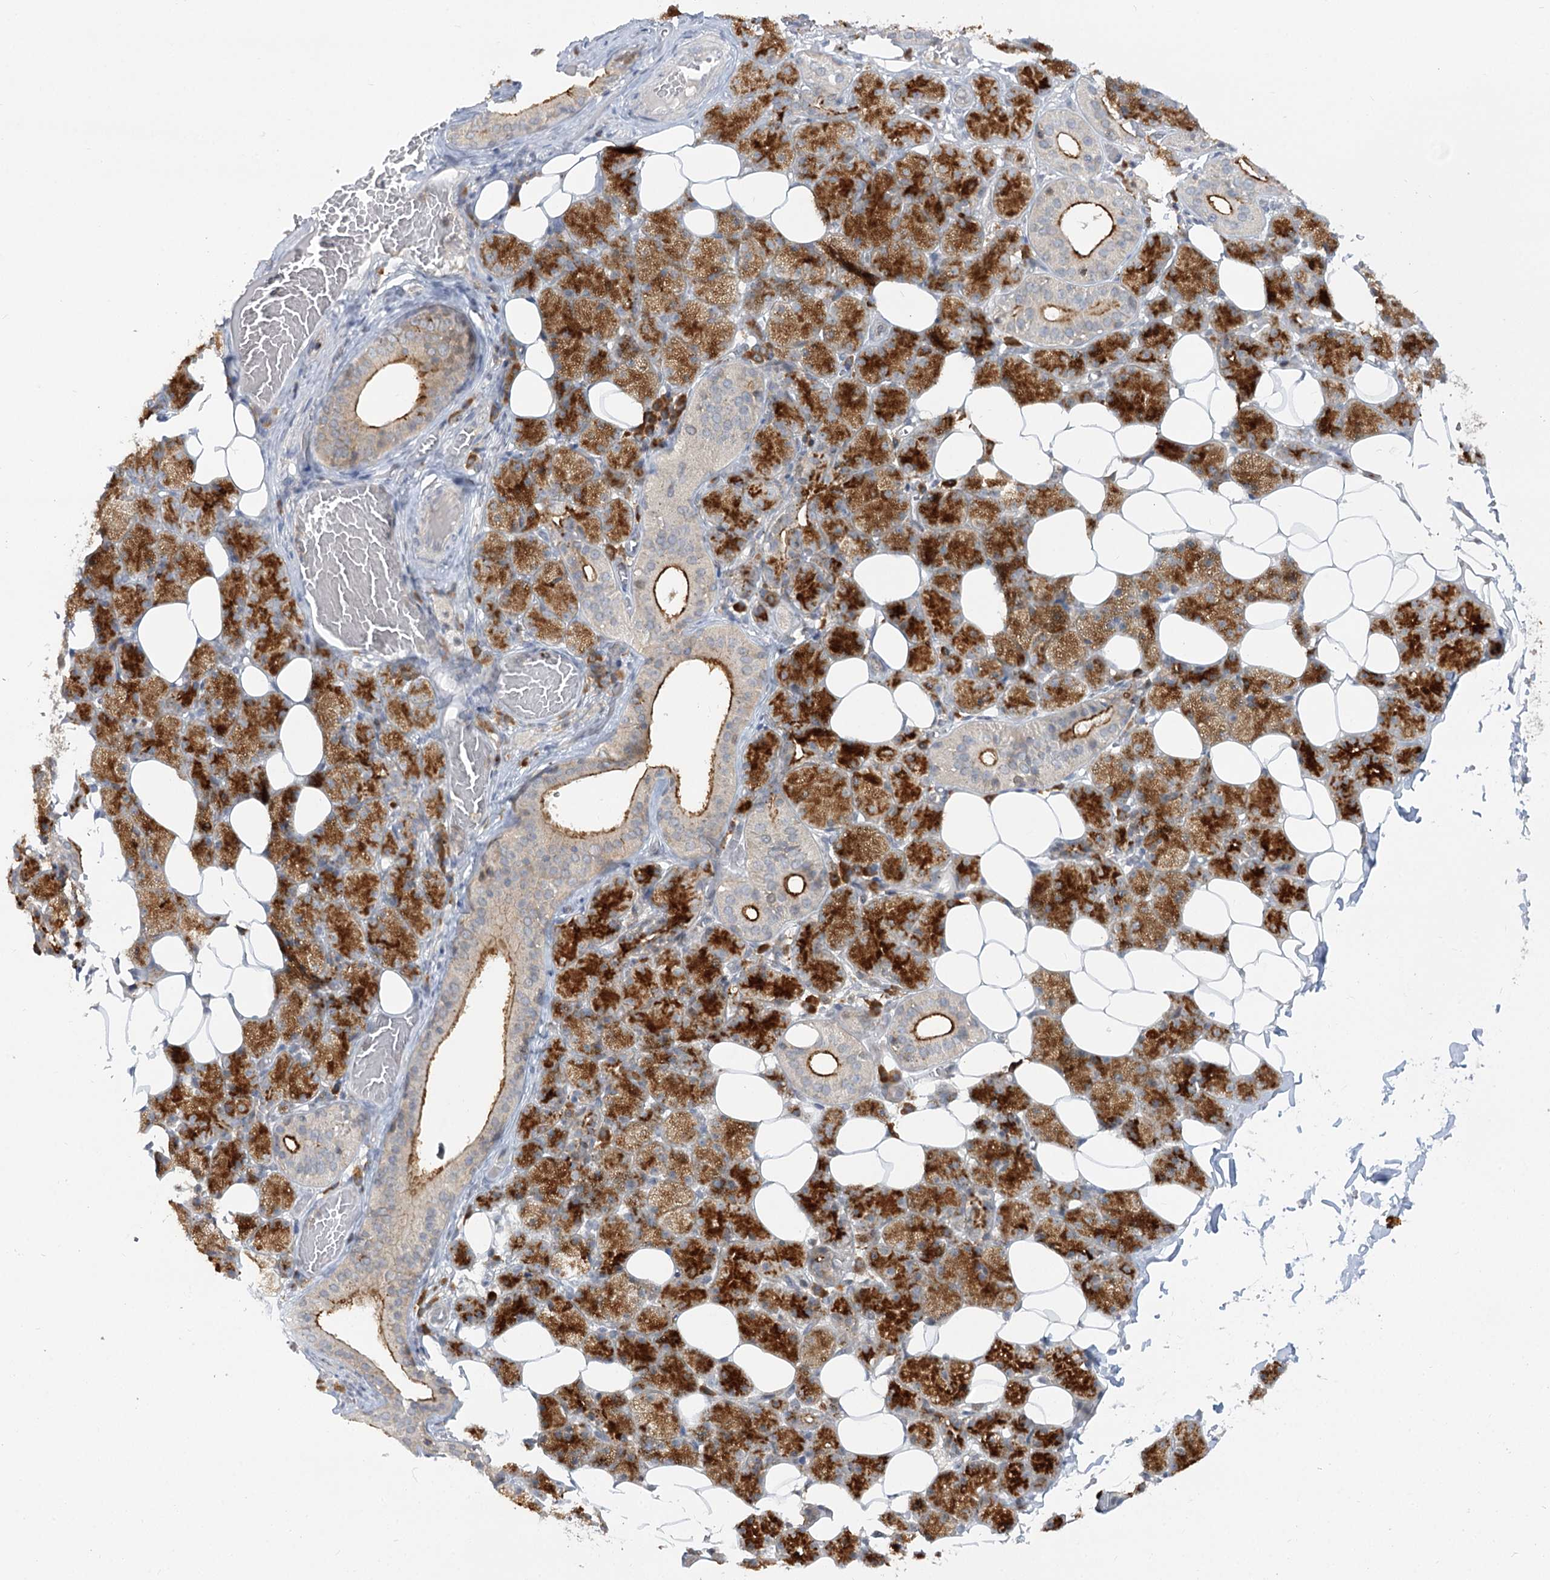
{"staining": {"intensity": "strong", "quantity": "25%-75%", "location": "cytoplasmic/membranous"}, "tissue": "salivary gland", "cell_type": "Glandular cells", "image_type": "normal", "snomed": [{"axis": "morphology", "description": "Normal tissue, NOS"}, {"axis": "topography", "description": "Salivary gland"}], "caption": "DAB (3,3'-diaminobenzidine) immunohistochemical staining of unremarkable human salivary gland exhibits strong cytoplasmic/membranous protein expression in about 25%-75% of glandular cells. The protein of interest is shown in brown color, while the nuclei are stained blue.", "gene": "SYTL1", "patient": {"sex": "female", "age": 33}}